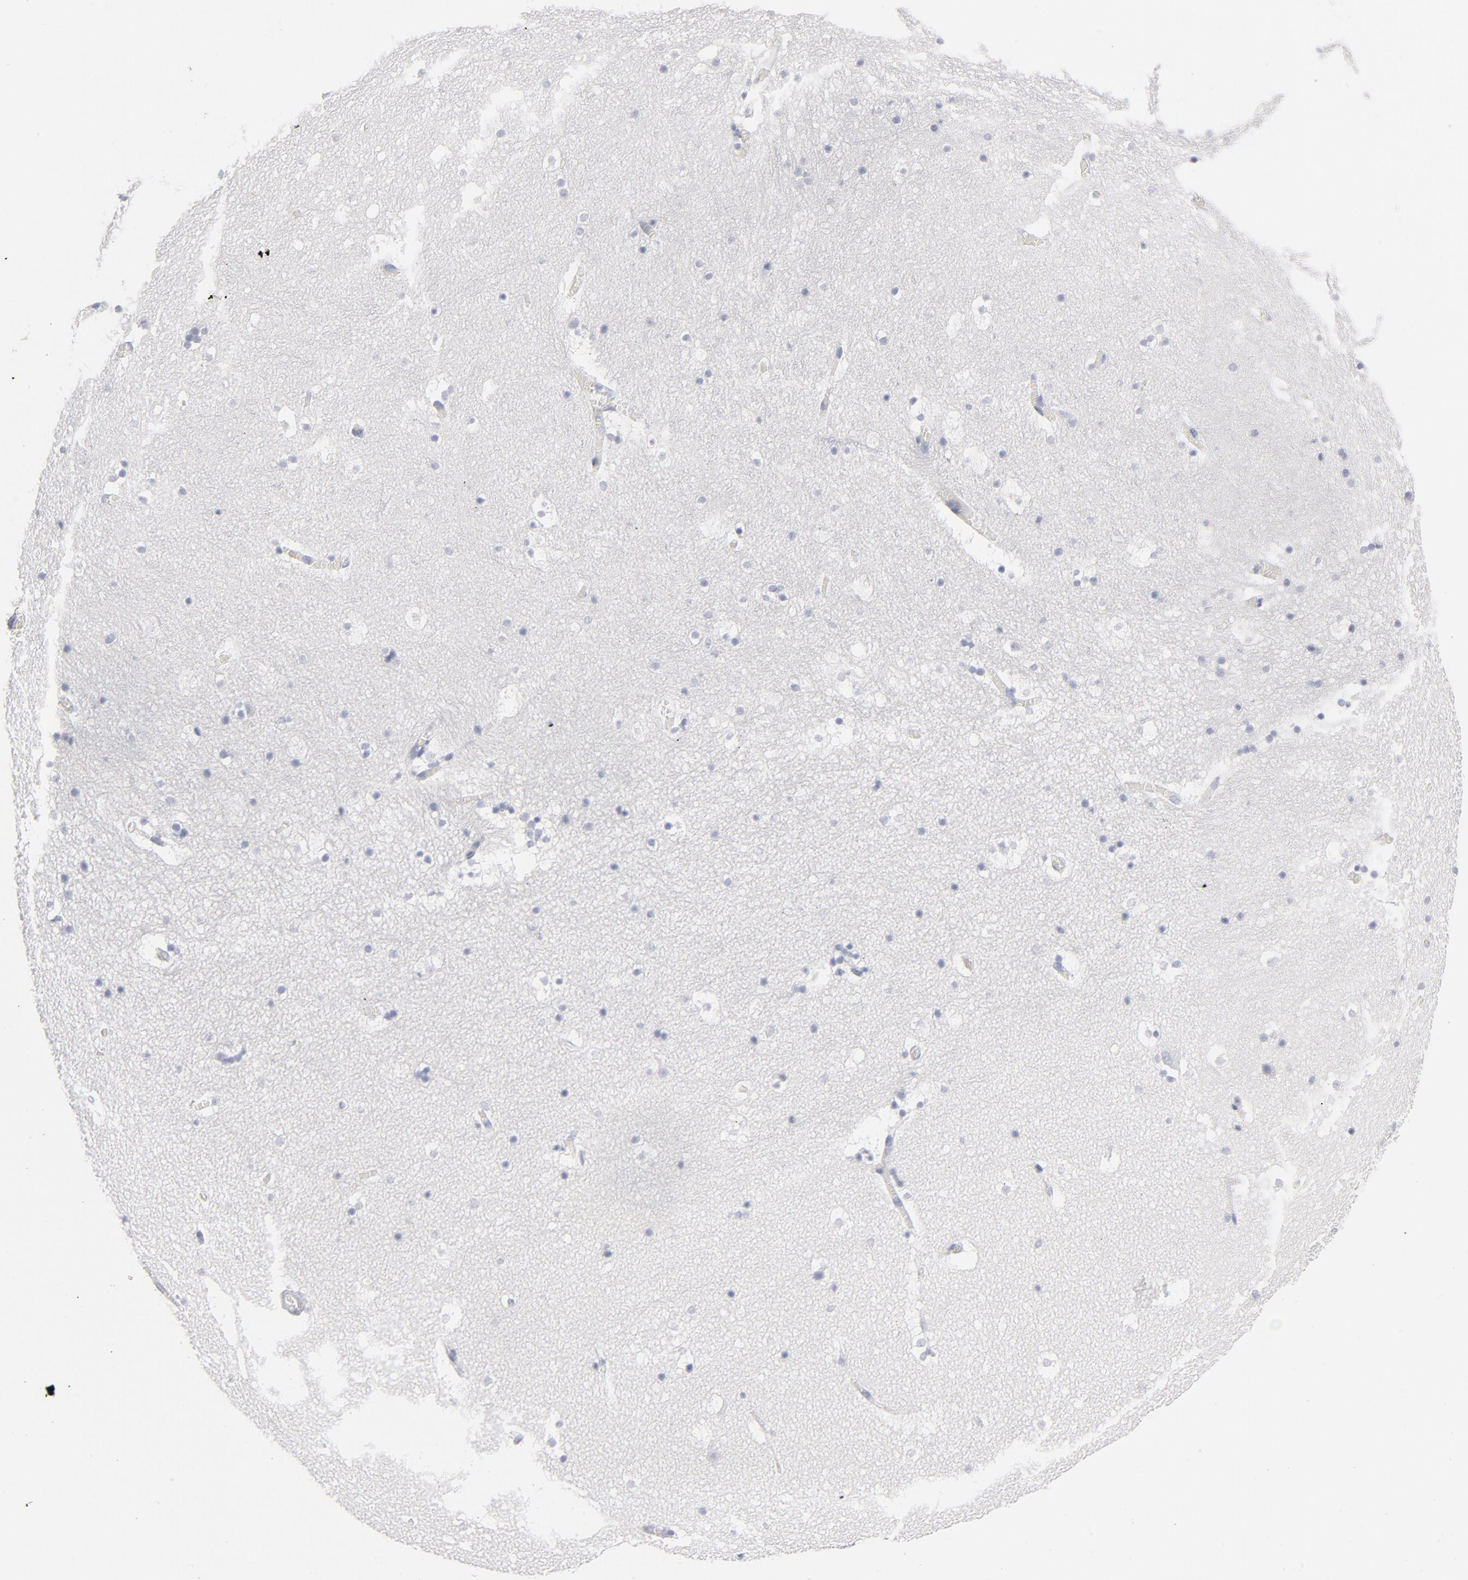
{"staining": {"intensity": "negative", "quantity": "none", "location": "none"}, "tissue": "hippocampus", "cell_type": "Glial cells", "image_type": "normal", "snomed": [{"axis": "morphology", "description": "Normal tissue, NOS"}, {"axis": "topography", "description": "Hippocampus"}], "caption": "Hippocampus stained for a protein using immunohistochemistry reveals no expression glial cells.", "gene": "MCM7", "patient": {"sex": "male", "age": 45}}